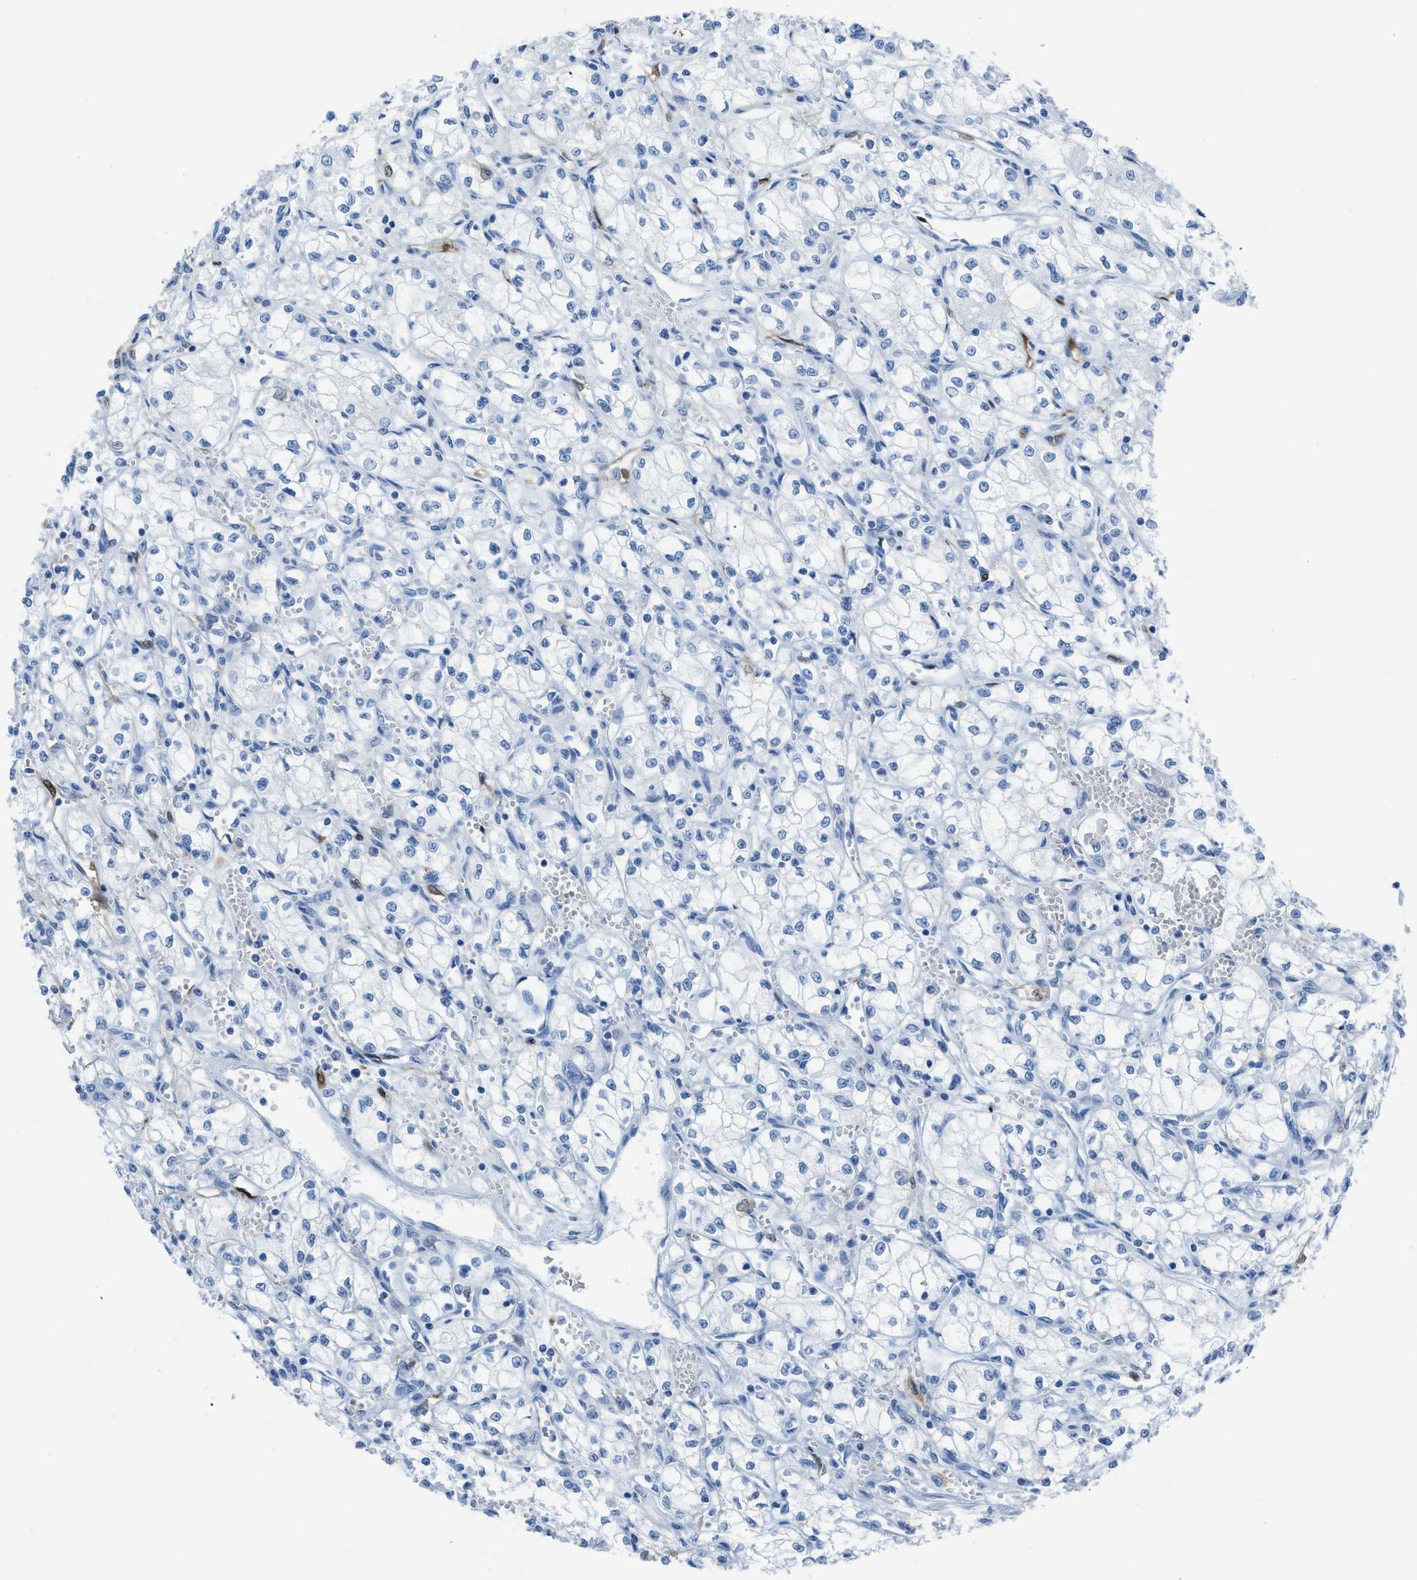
{"staining": {"intensity": "negative", "quantity": "none", "location": "none"}, "tissue": "renal cancer", "cell_type": "Tumor cells", "image_type": "cancer", "snomed": [{"axis": "morphology", "description": "Normal tissue, NOS"}, {"axis": "morphology", "description": "Adenocarcinoma, NOS"}, {"axis": "topography", "description": "Kidney"}], "caption": "Protein analysis of renal adenocarcinoma reveals no significant positivity in tumor cells.", "gene": "CDKN2A", "patient": {"sex": "male", "age": 59}}